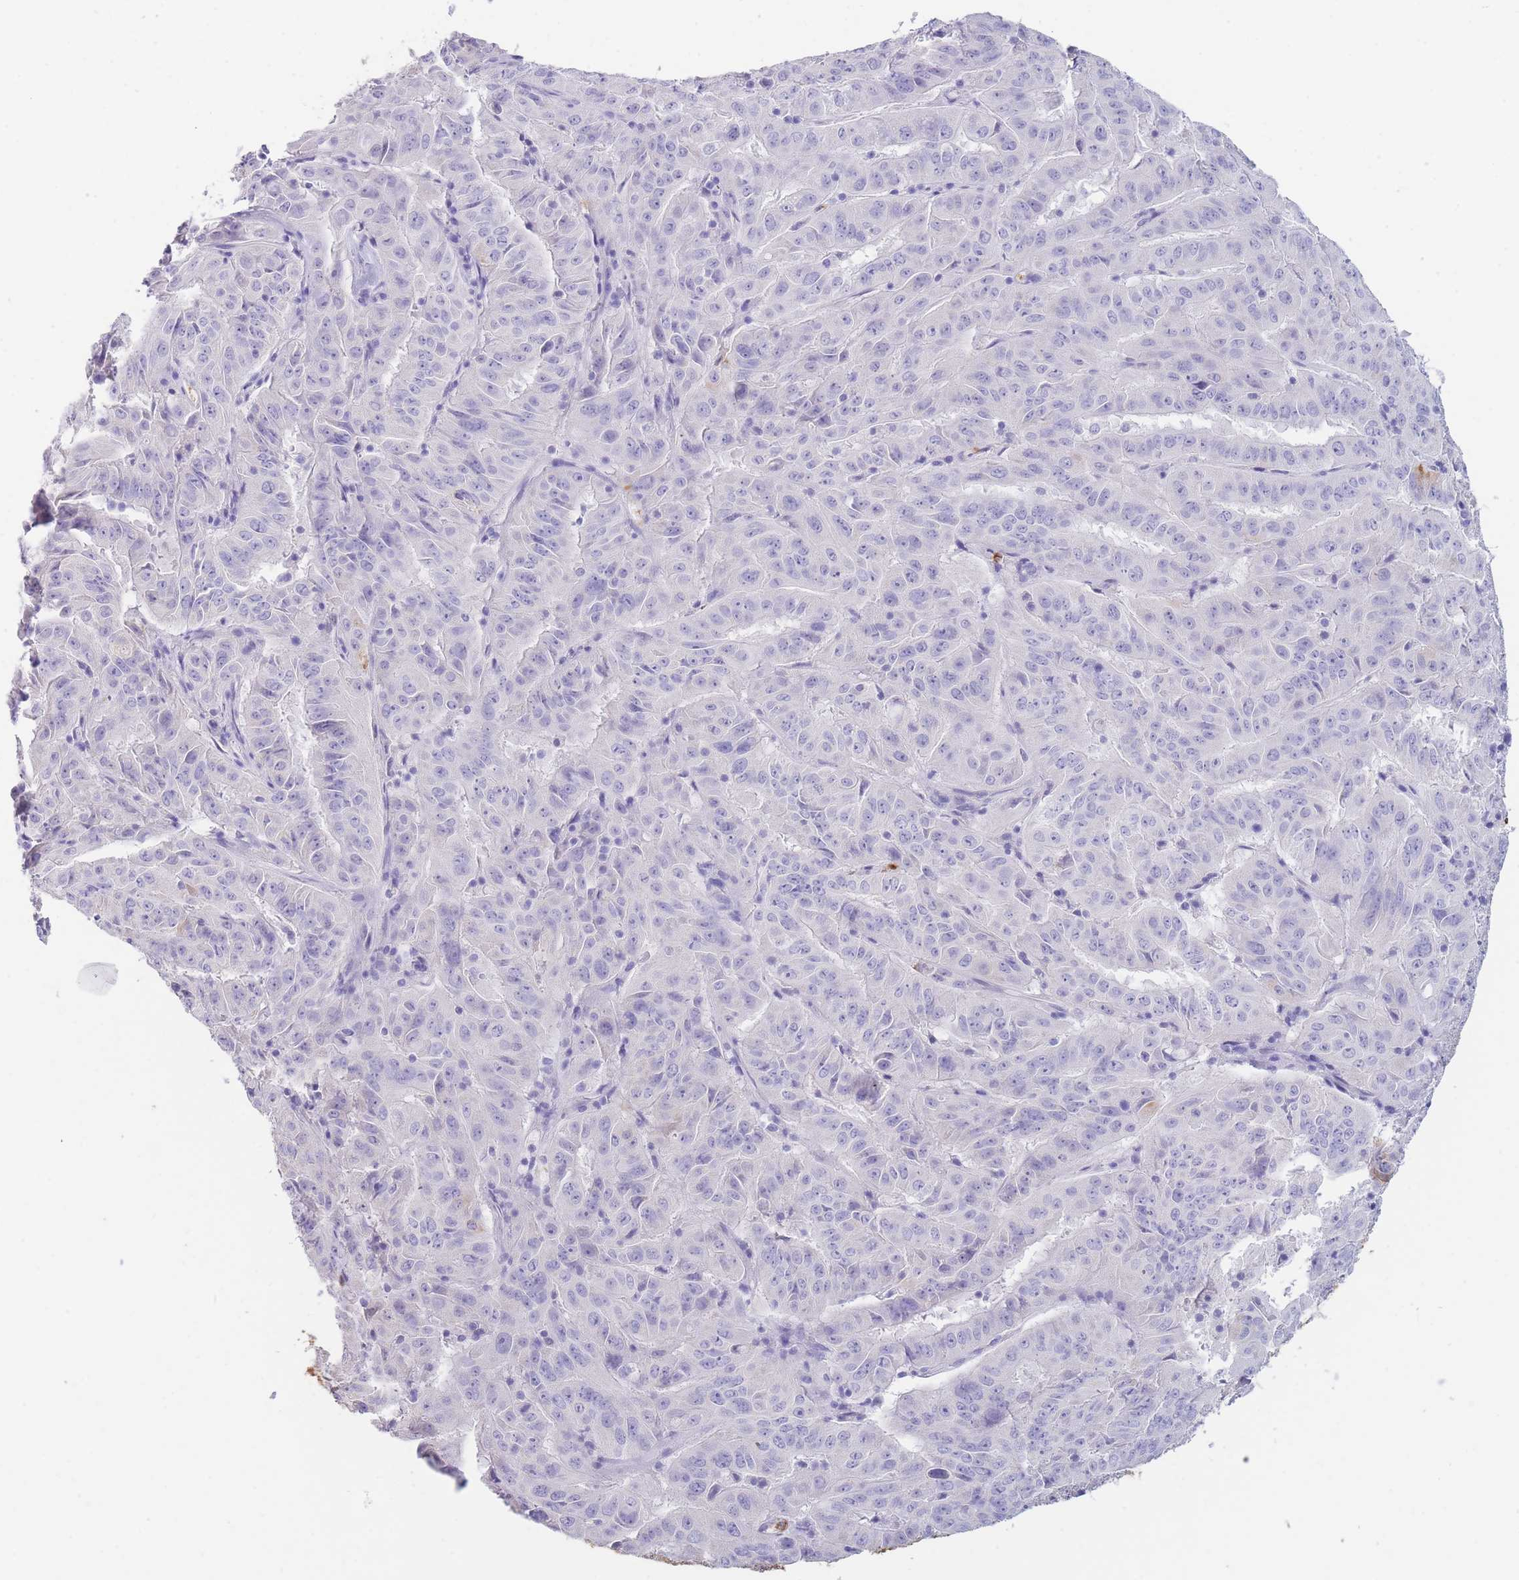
{"staining": {"intensity": "negative", "quantity": "none", "location": "none"}, "tissue": "pancreatic cancer", "cell_type": "Tumor cells", "image_type": "cancer", "snomed": [{"axis": "morphology", "description": "Adenocarcinoma, NOS"}, {"axis": "topography", "description": "Pancreas"}], "caption": "This histopathology image is of adenocarcinoma (pancreatic) stained with IHC to label a protein in brown with the nuclei are counter-stained blue. There is no expression in tumor cells.", "gene": "ZNF627", "patient": {"sex": "male", "age": 63}}